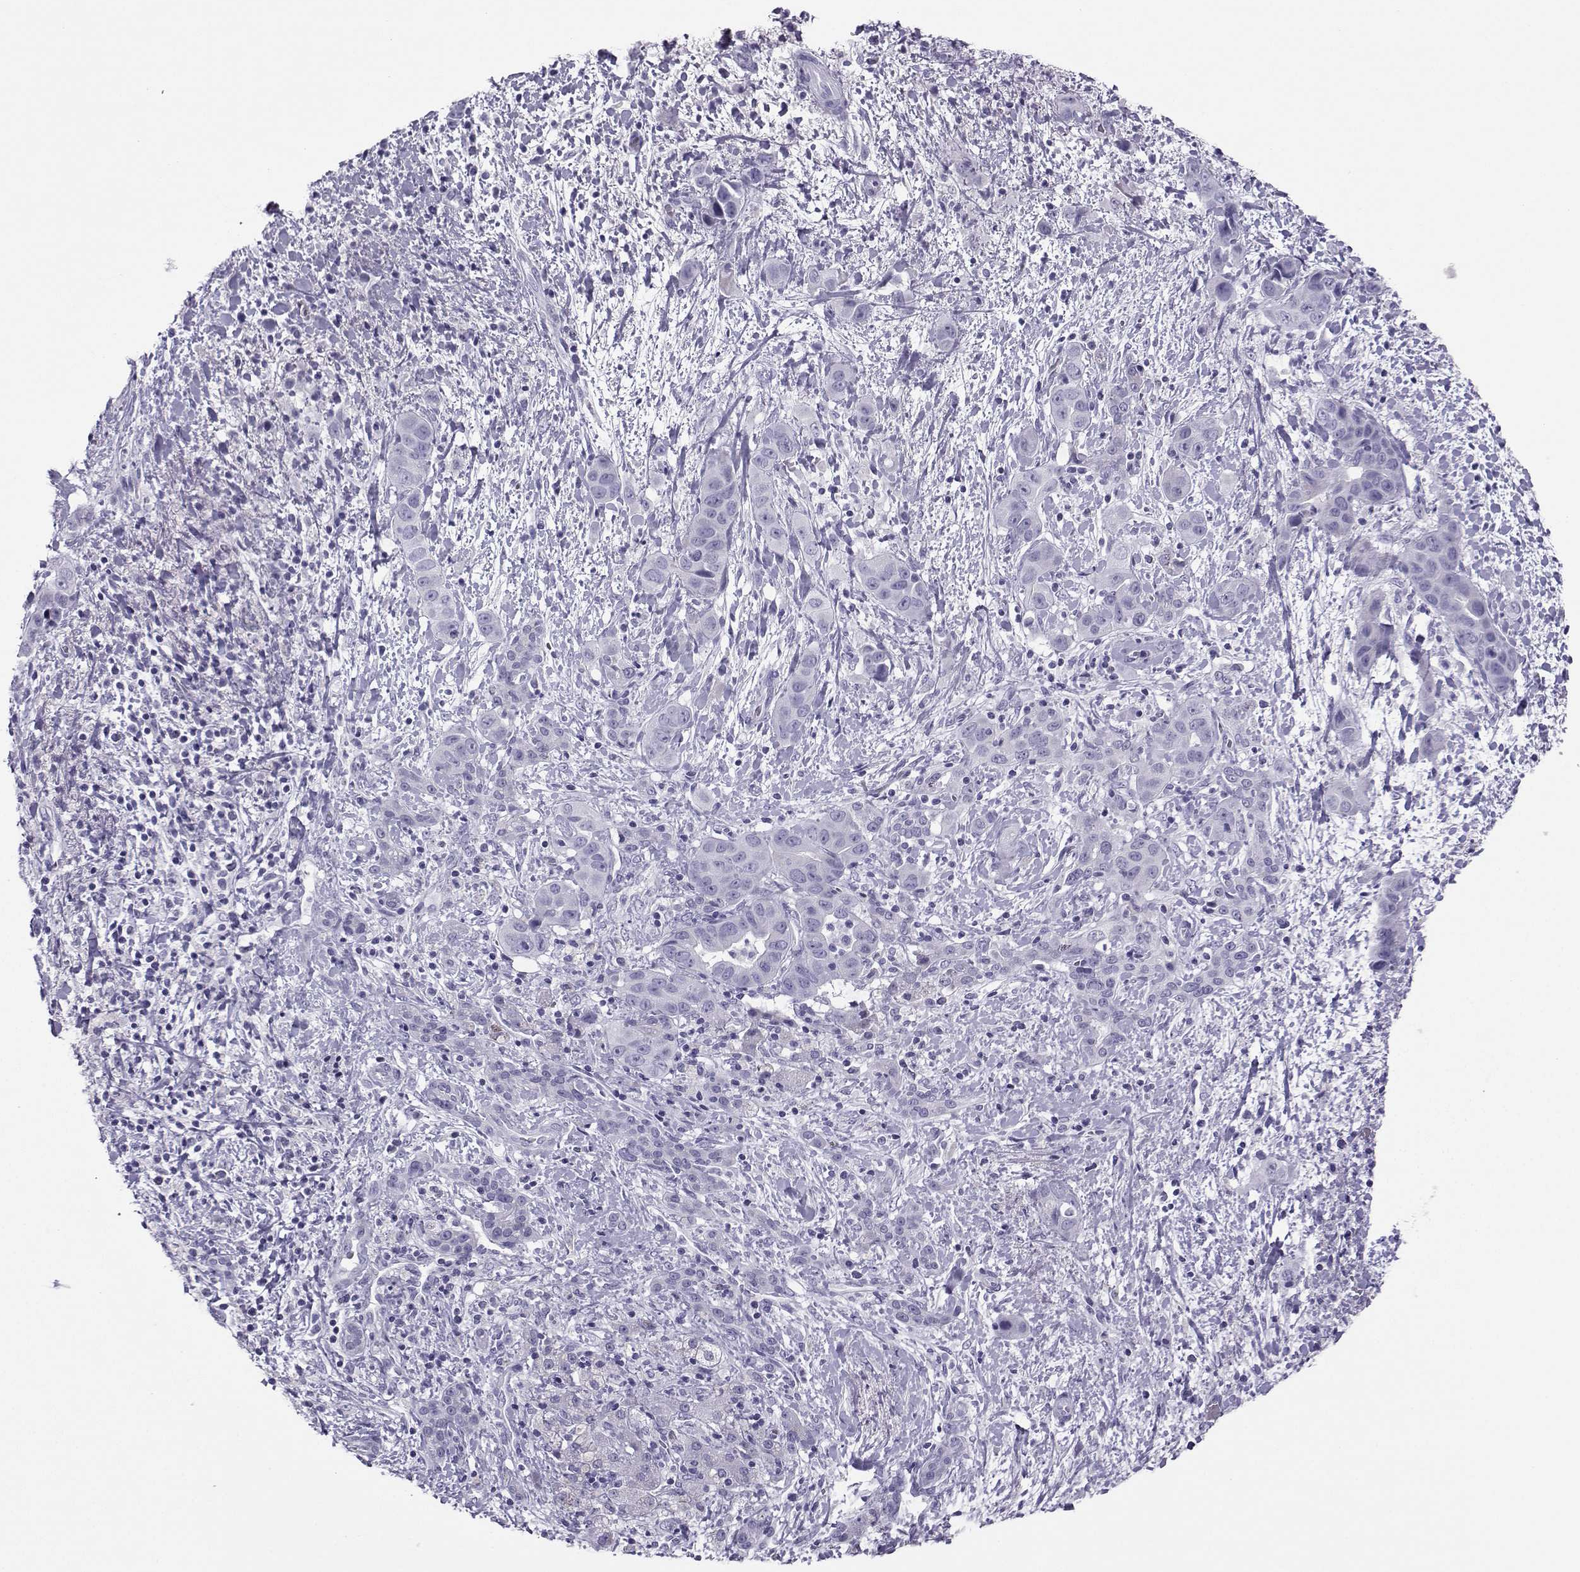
{"staining": {"intensity": "negative", "quantity": "none", "location": "none"}, "tissue": "liver cancer", "cell_type": "Tumor cells", "image_type": "cancer", "snomed": [{"axis": "morphology", "description": "Cholangiocarcinoma"}, {"axis": "topography", "description": "Liver"}], "caption": "This is an immunohistochemistry micrograph of human liver cholangiocarcinoma. There is no staining in tumor cells.", "gene": "NEFL", "patient": {"sex": "female", "age": 52}}